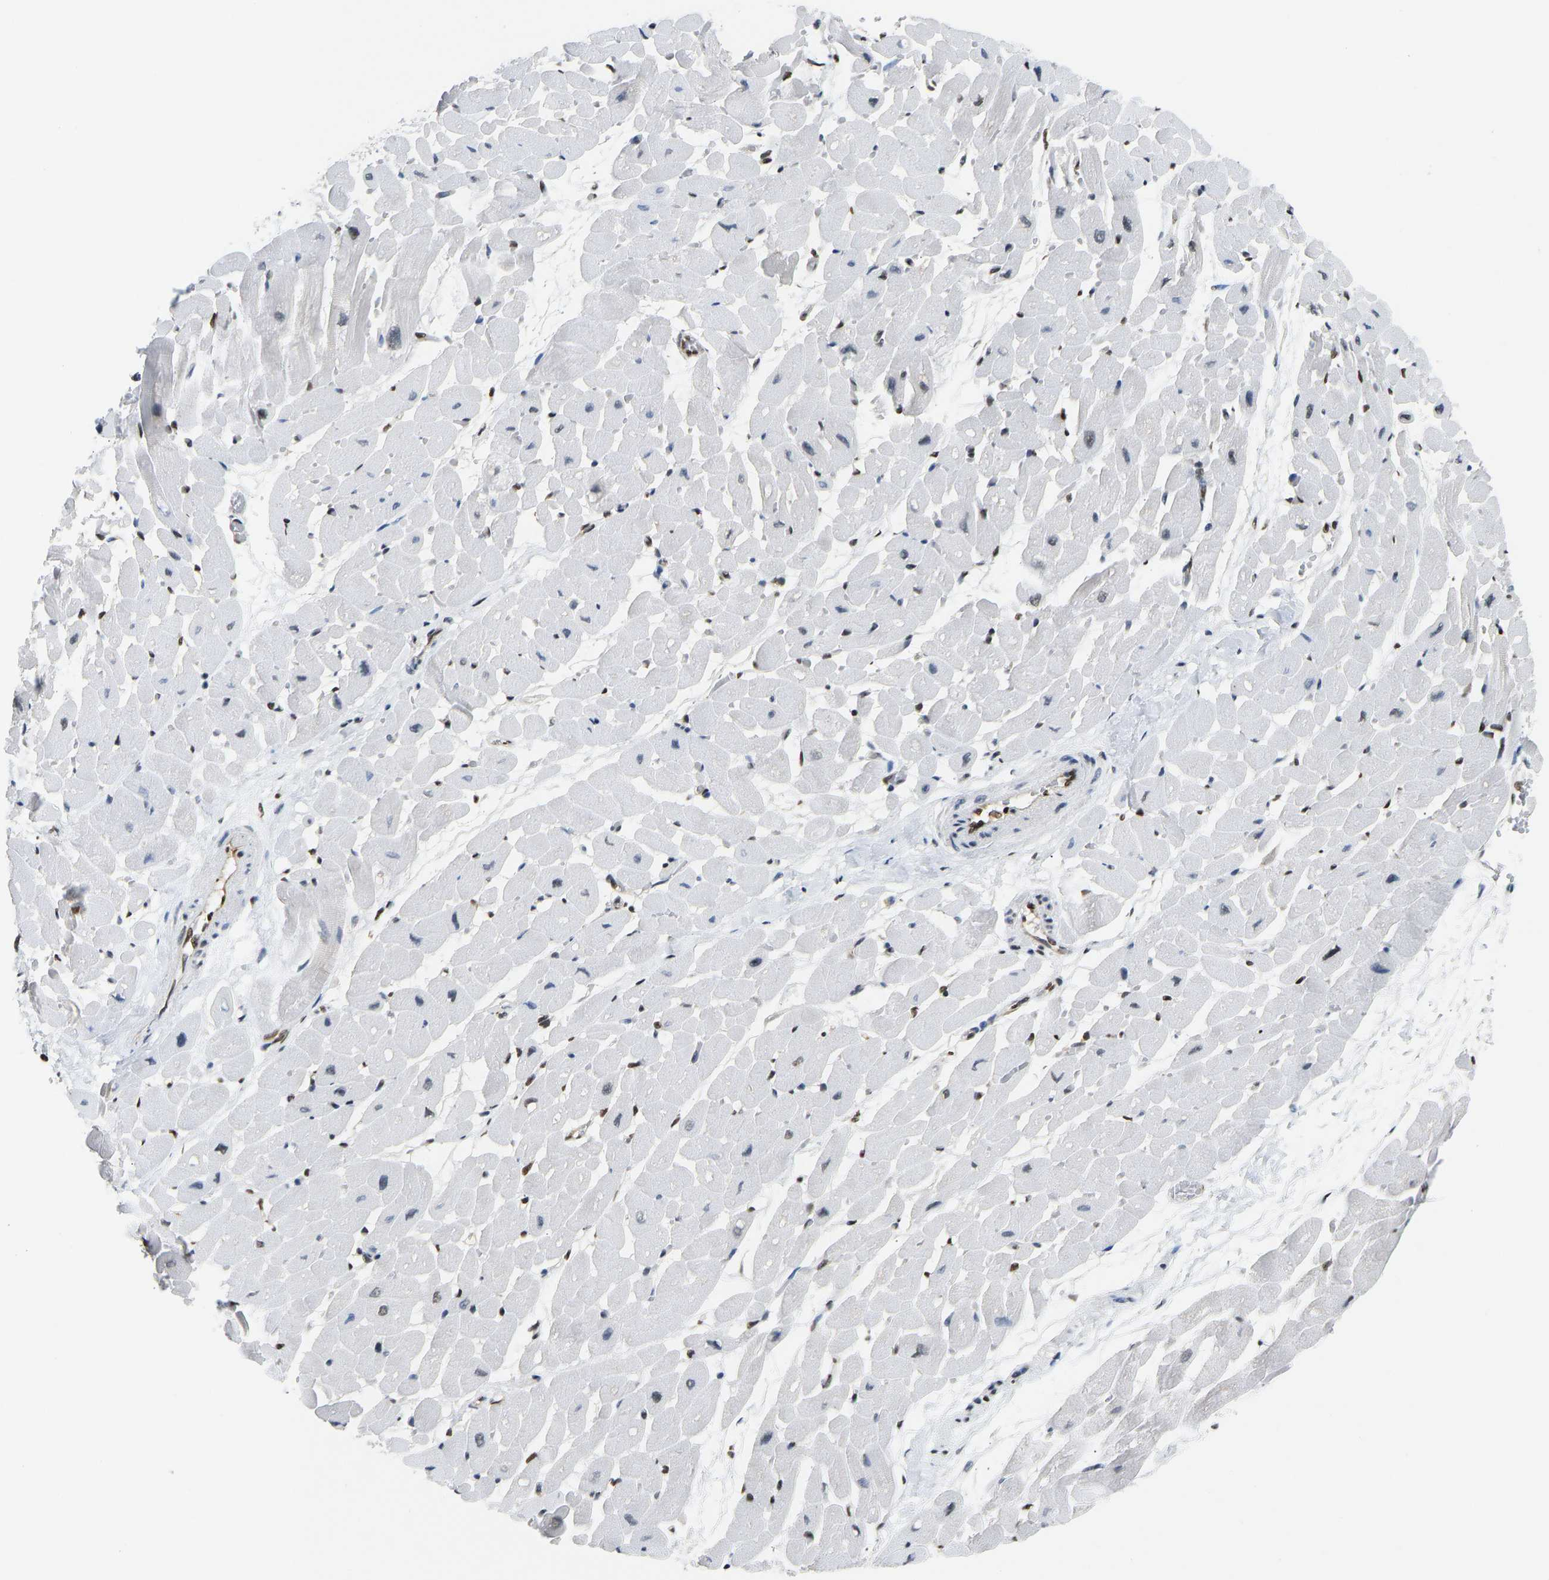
{"staining": {"intensity": "weak", "quantity": "<25%", "location": "nuclear"}, "tissue": "heart muscle", "cell_type": "Cardiomyocytes", "image_type": "normal", "snomed": [{"axis": "morphology", "description": "Normal tissue, NOS"}, {"axis": "topography", "description": "Heart"}], "caption": "Histopathology image shows no significant protein staining in cardiomyocytes of benign heart muscle. The staining is performed using DAB brown chromogen with nuclei counter-stained in using hematoxylin.", "gene": "ZSCAN20", "patient": {"sex": "male", "age": 45}}